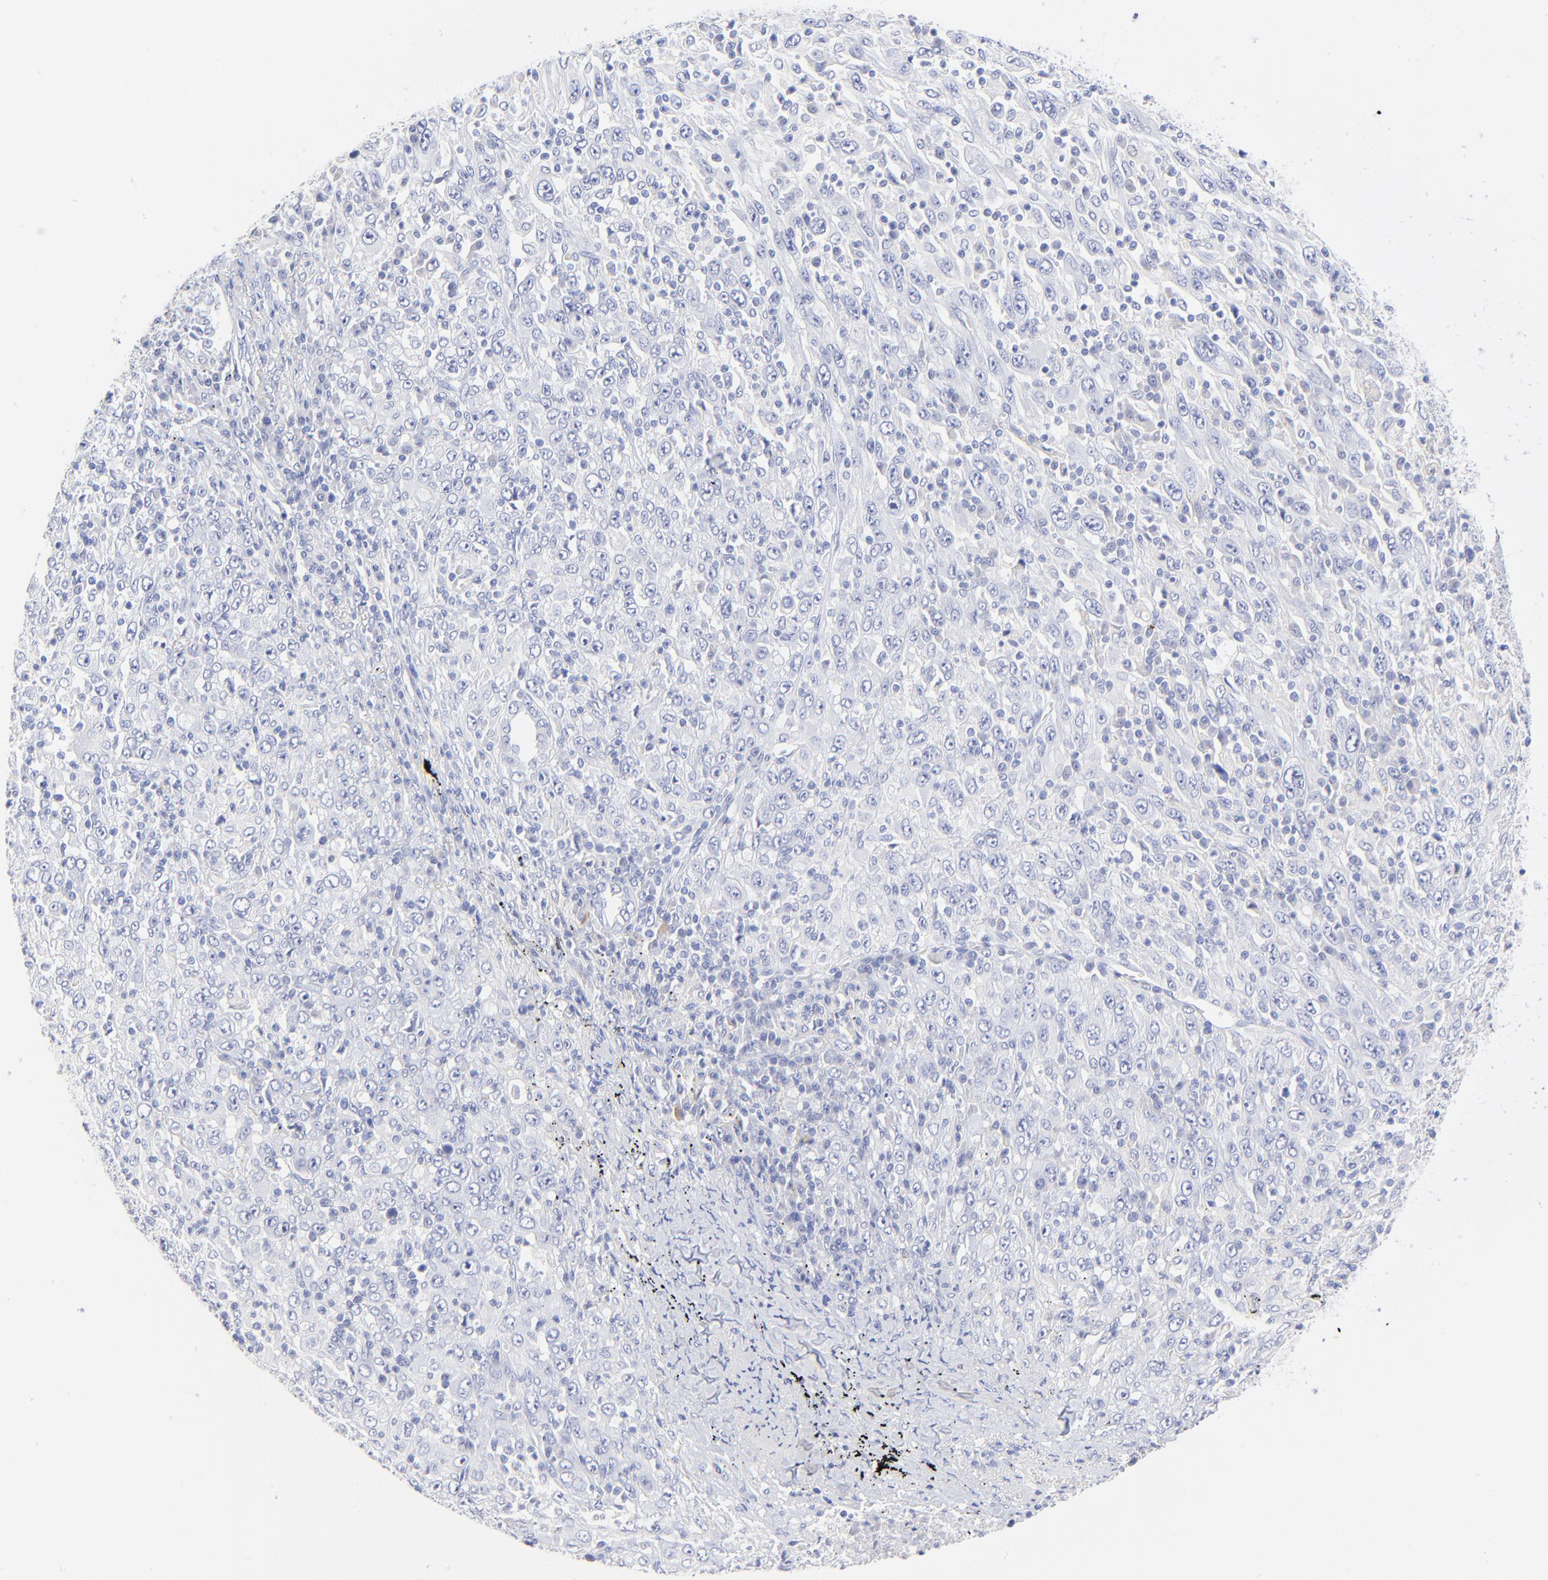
{"staining": {"intensity": "negative", "quantity": "none", "location": "none"}, "tissue": "melanoma", "cell_type": "Tumor cells", "image_type": "cancer", "snomed": [{"axis": "morphology", "description": "Malignant melanoma, Metastatic site"}, {"axis": "topography", "description": "Skin"}], "caption": "A high-resolution image shows immunohistochemistry staining of melanoma, which shows no significant staining in tumor cells. (Stains: DAB immunohistochemistry with hematoxylin counter stain, Microscopy: brightfield microscopy at high magnification).", "gene": "SULT4A1", "patient": {"sex": "female", "age": 56}}